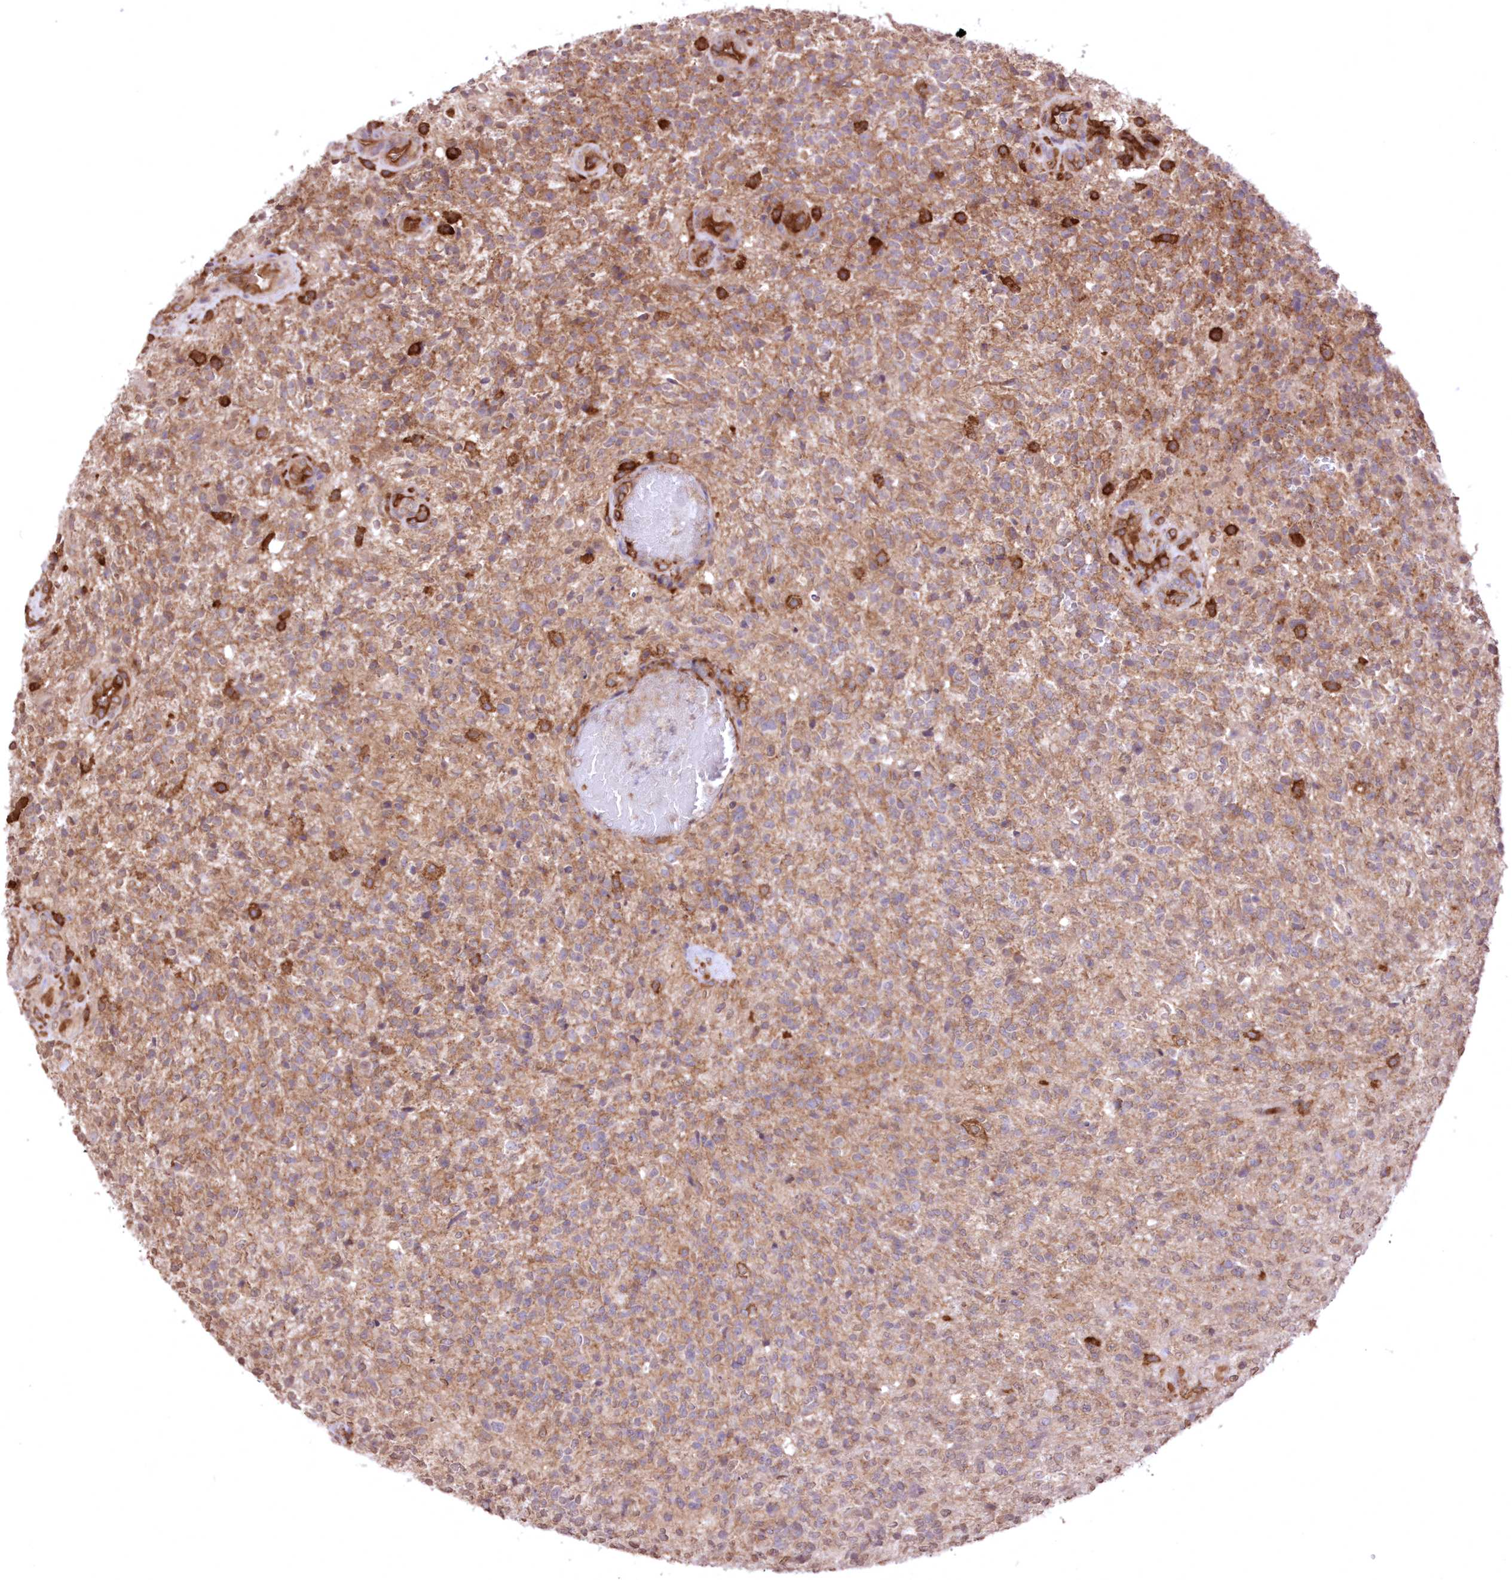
{"staining": {"intensity": "moderate", "quantity": ">75%", "location": "cytoplasmic/membranous"}, "tissue": "glioma", "cell_type": "Tumor cells", "image_type": "cancer", "snomed": [{"axis": "morphology", "description": "Glioma, malignant, High grade"}, {"axis": "topography", "description": "Brain"}], "caption": "Immunohistochemistry of glioma shows medium levels of moderate cytoplasmic/membranous positivity in about >75% of tumor cells.", "gene": "FCHO2", "patient": {"sex": "male", "age": 56}}